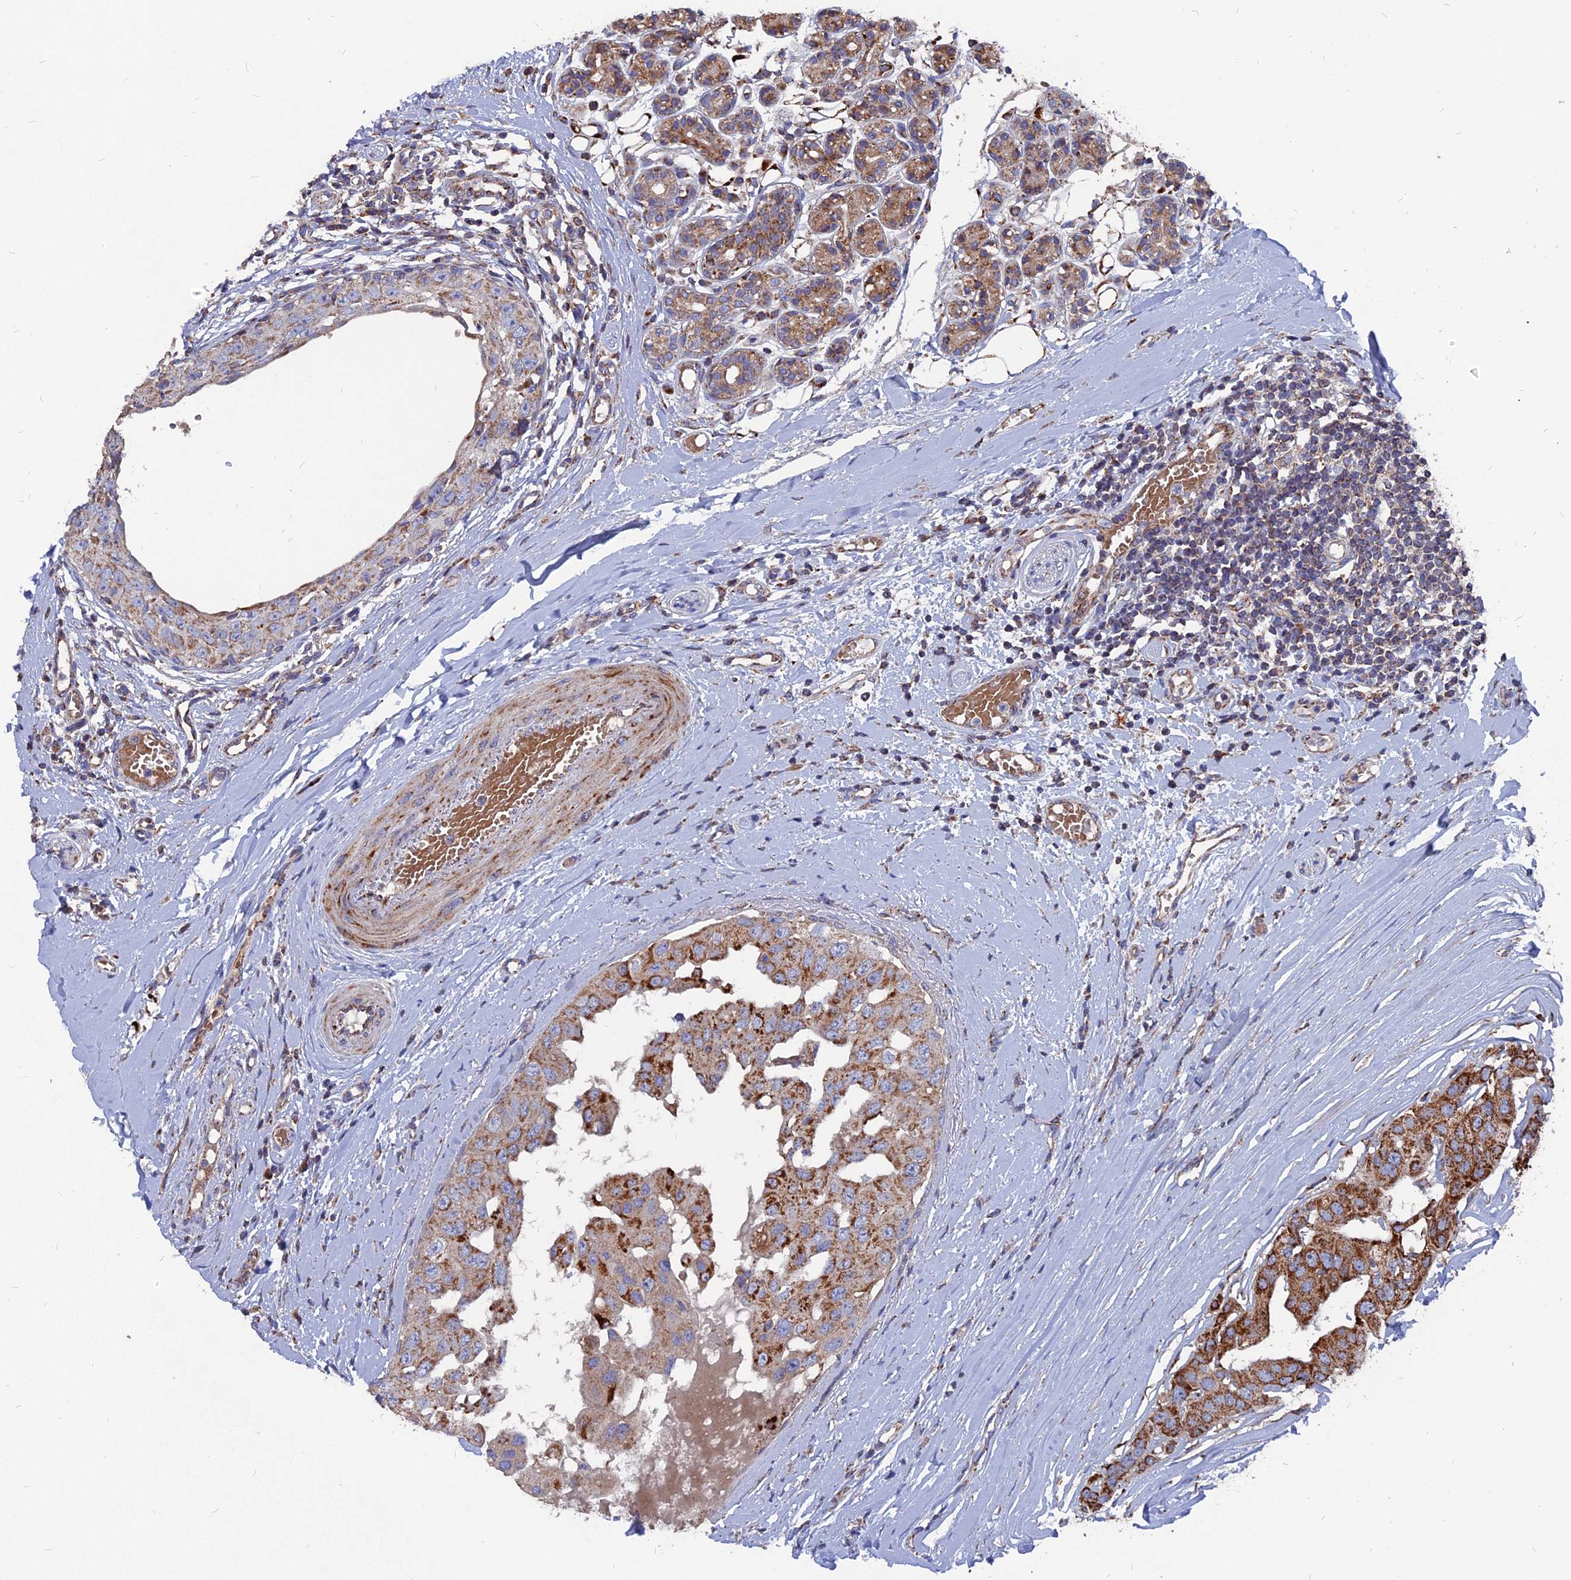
{"staining": {"intensity": "strong", "quantity": "25%-75%", "location": "cytoplasmic/membranous"}, "tissue": "head and neck cancer", "cell_type": "Tumor cells", "image_type": "cancer", "snomed": [{"axis": "morphology", "description": "Adenocarcinoma, NOS"}, {"axis": "morphology", "description": "Adenocarcinoma, metastatic, NOS"}, {"axis": "topography", "description": "Head-Neck"}], "caption": "Human head and neck cancer stained with a protein marker reveals strong staining in tumor cells.", "gene": "TGFA", "patient": {"sex": "male", "age": 75}}